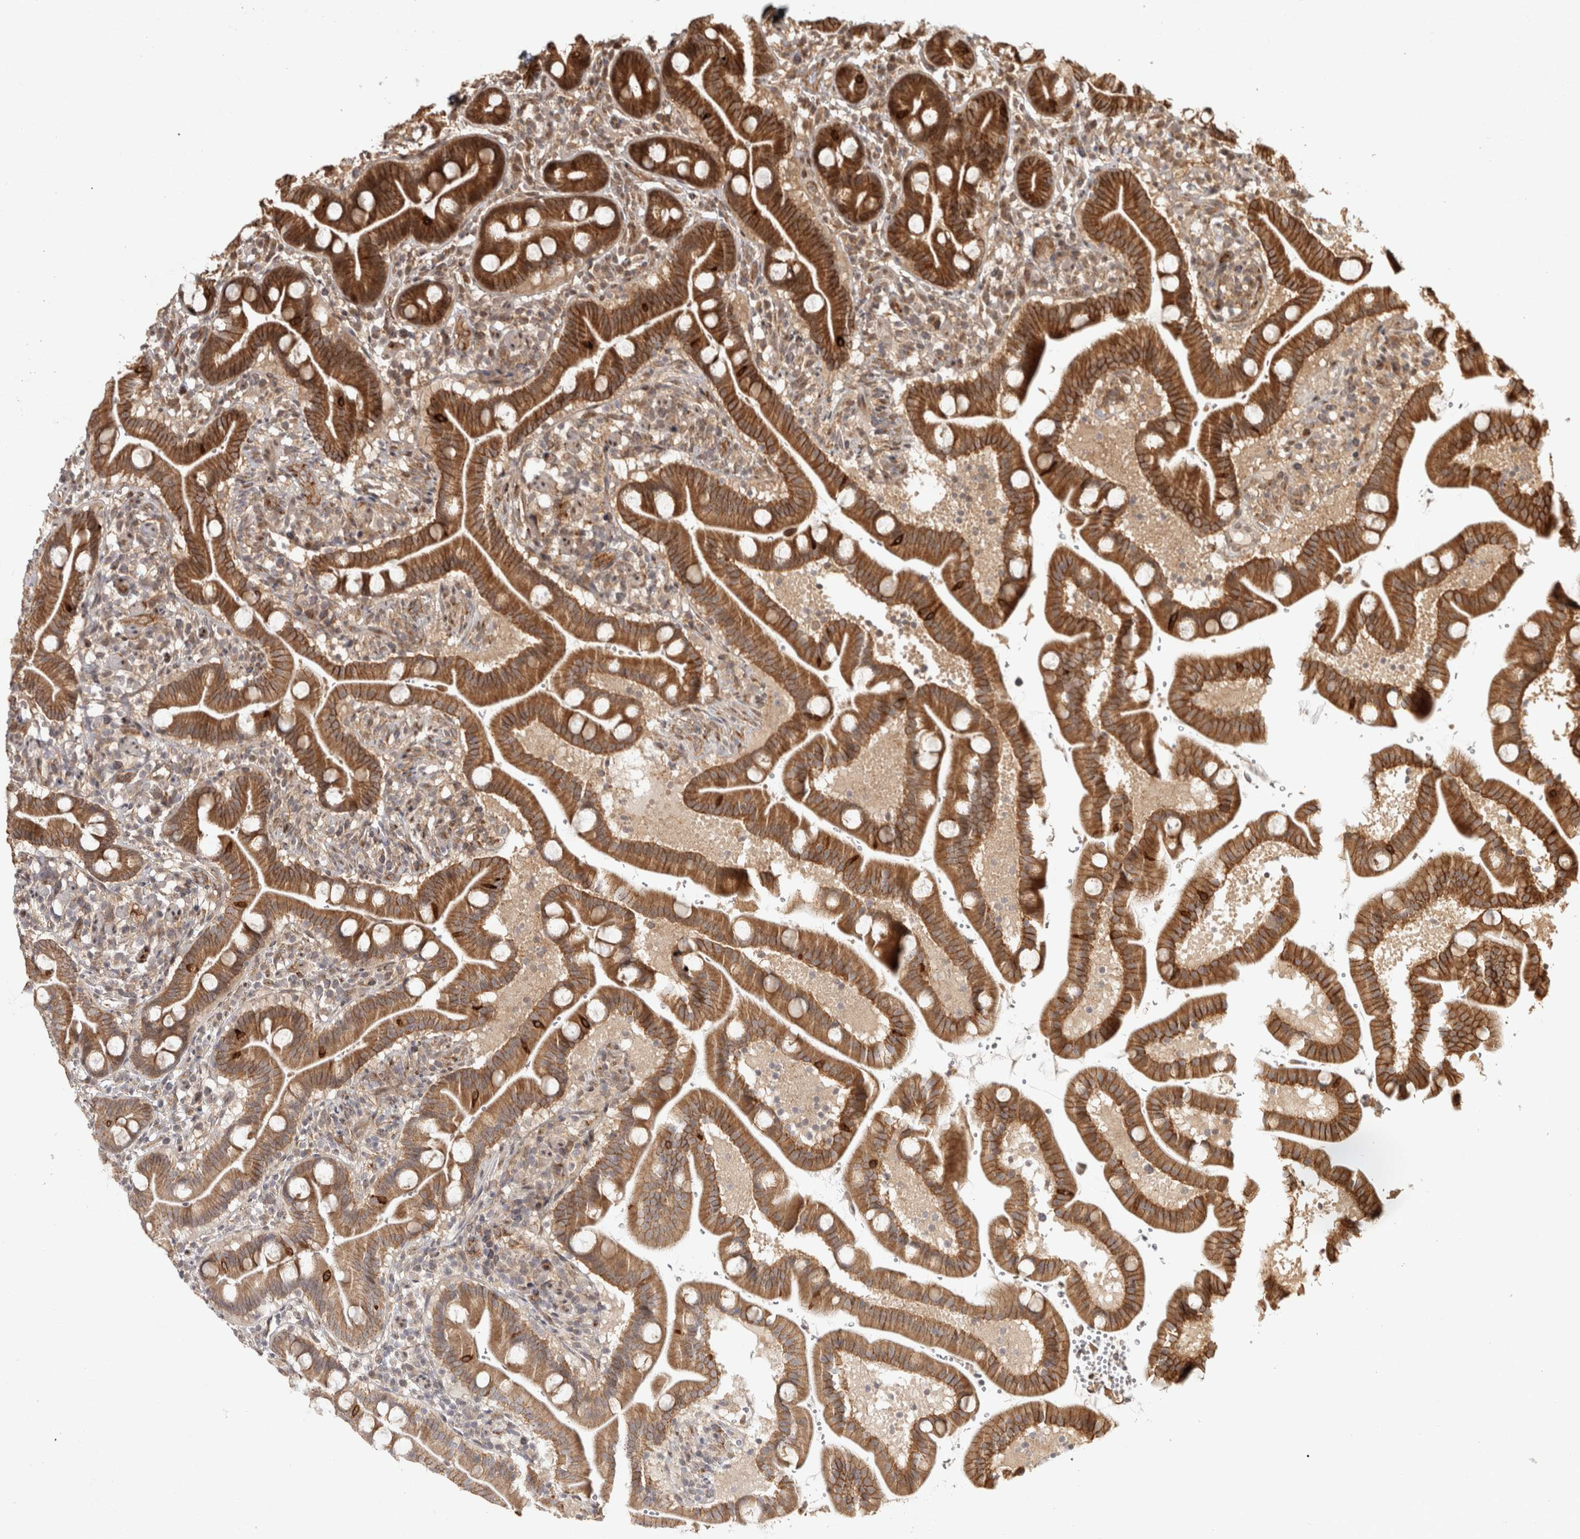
{"staining": {"intensity": "moderate", "quantity": ">75%", "location": "cytoplasmic/membranous"}, "tissue": "duodenum", "cell_type": "Glandular cells", "image_type": "normal", "snomed": [{"axis": "morphology", "description": "Normal tissue, NOS"}, {"axis": "topography", "description": "Duodenum"}], "caption": "High-magnification brightfield microscopy of unremarkable duodenum stained with DAB (3,3'-diaminobenzidine) (brown) and counterstained with hematoxylin (blue). glandular cells exhibit moderate cytoplasmic/membranous positivity is present in approximately>75% of cells.", "gene": "CAMSAP2", "patient": {"sex": "male", "age": 54}}